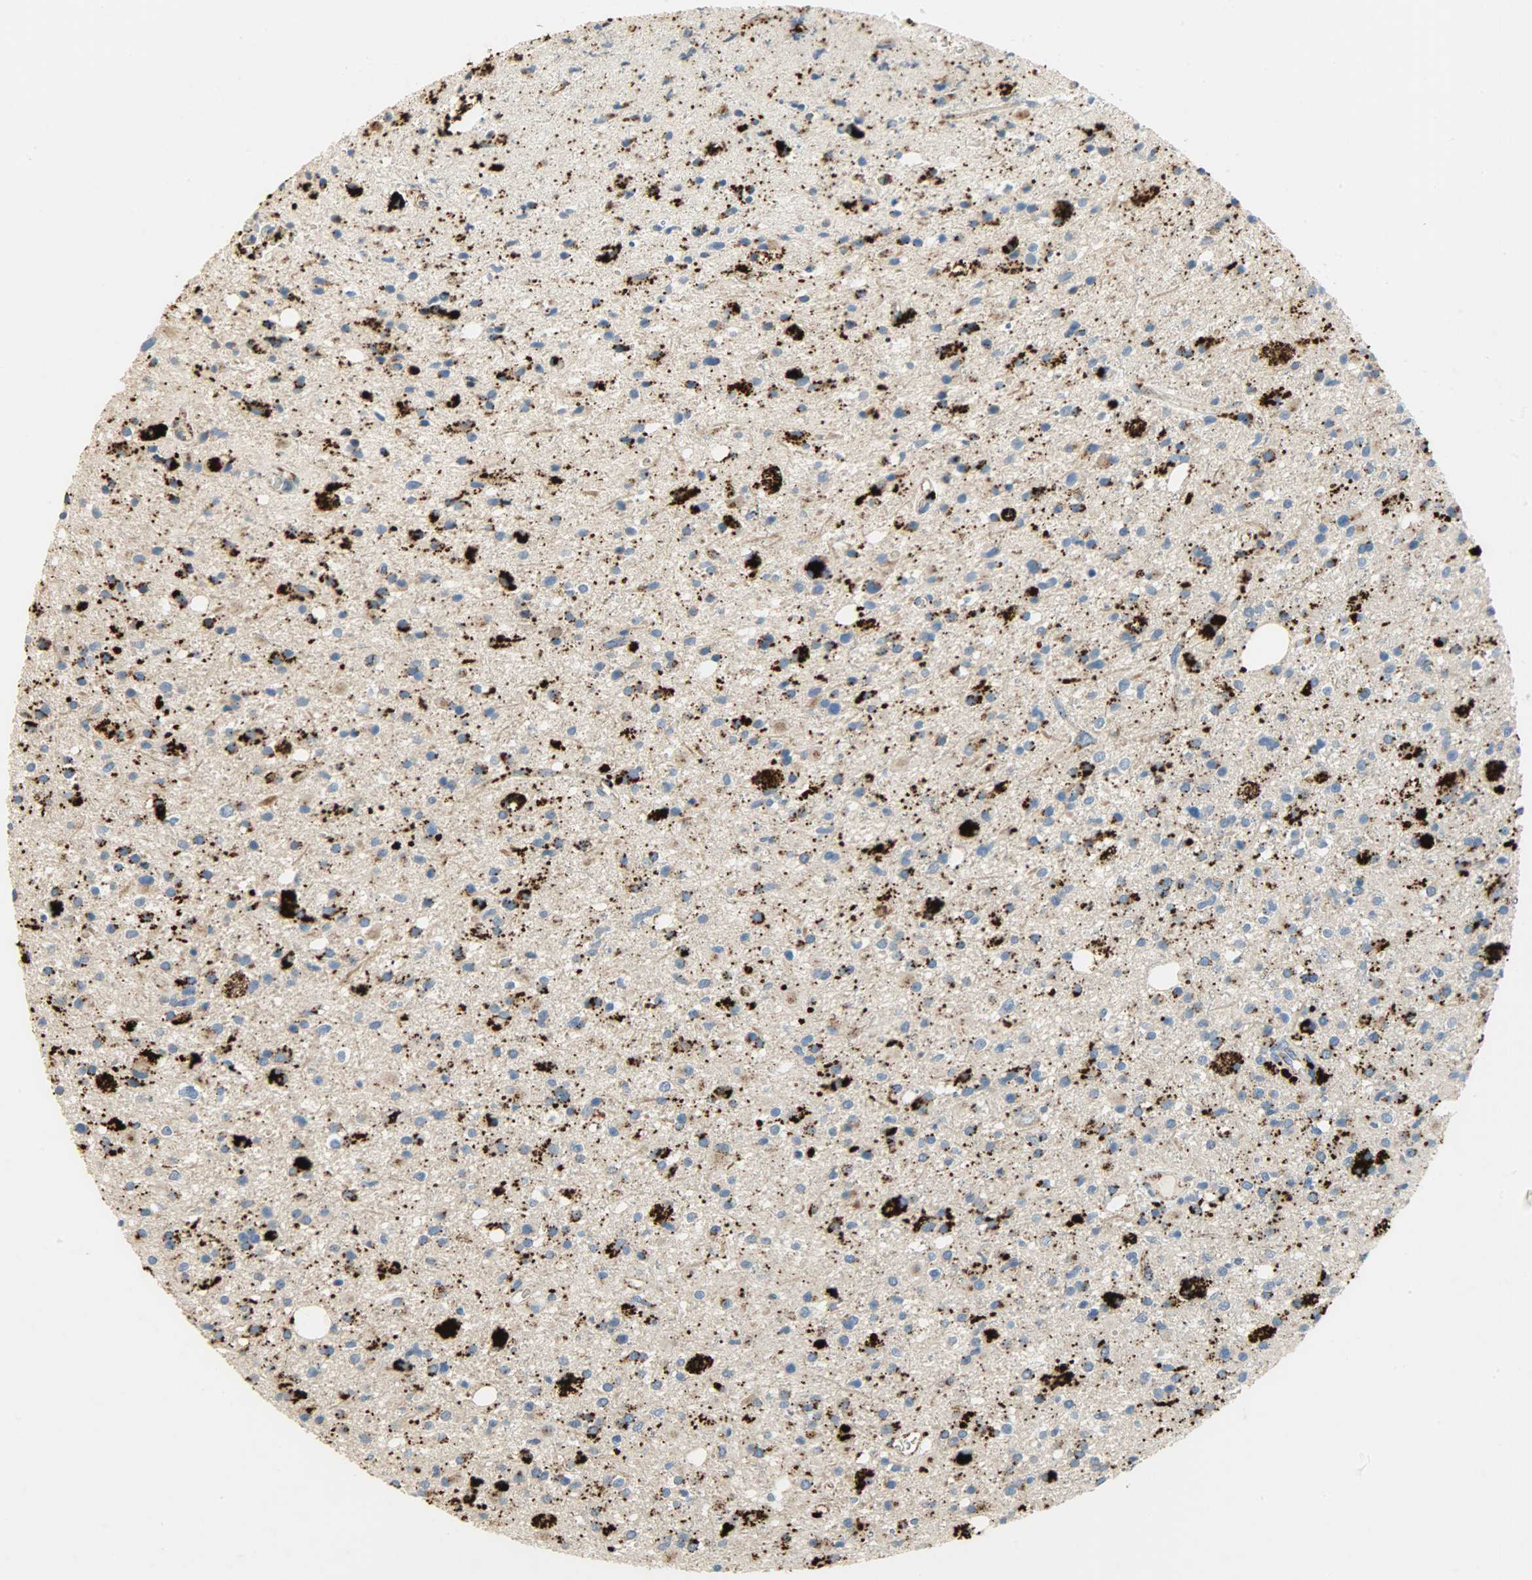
{"staining": {"intensity": "strong", "quantity": "25%-75%", "location": "cytoplasmic/membranous"}, "tissue": "glioma", "cell_type": "Tumor cells", "image_type": "cancer", "snomed": [{"axis": "morphology", "description": "Glioma, malignant, High grade"}, {"axis": "topography", "description": "Brain"}], "caption": "Human malignant high-grade glioma stained for a protein (brown) displays strong cytoplasmic/membranous positive expression in approximately 25%-75% of tumor cells.", "gene": "ASAH1", "patient": {"sex": "male", "age": 33}}